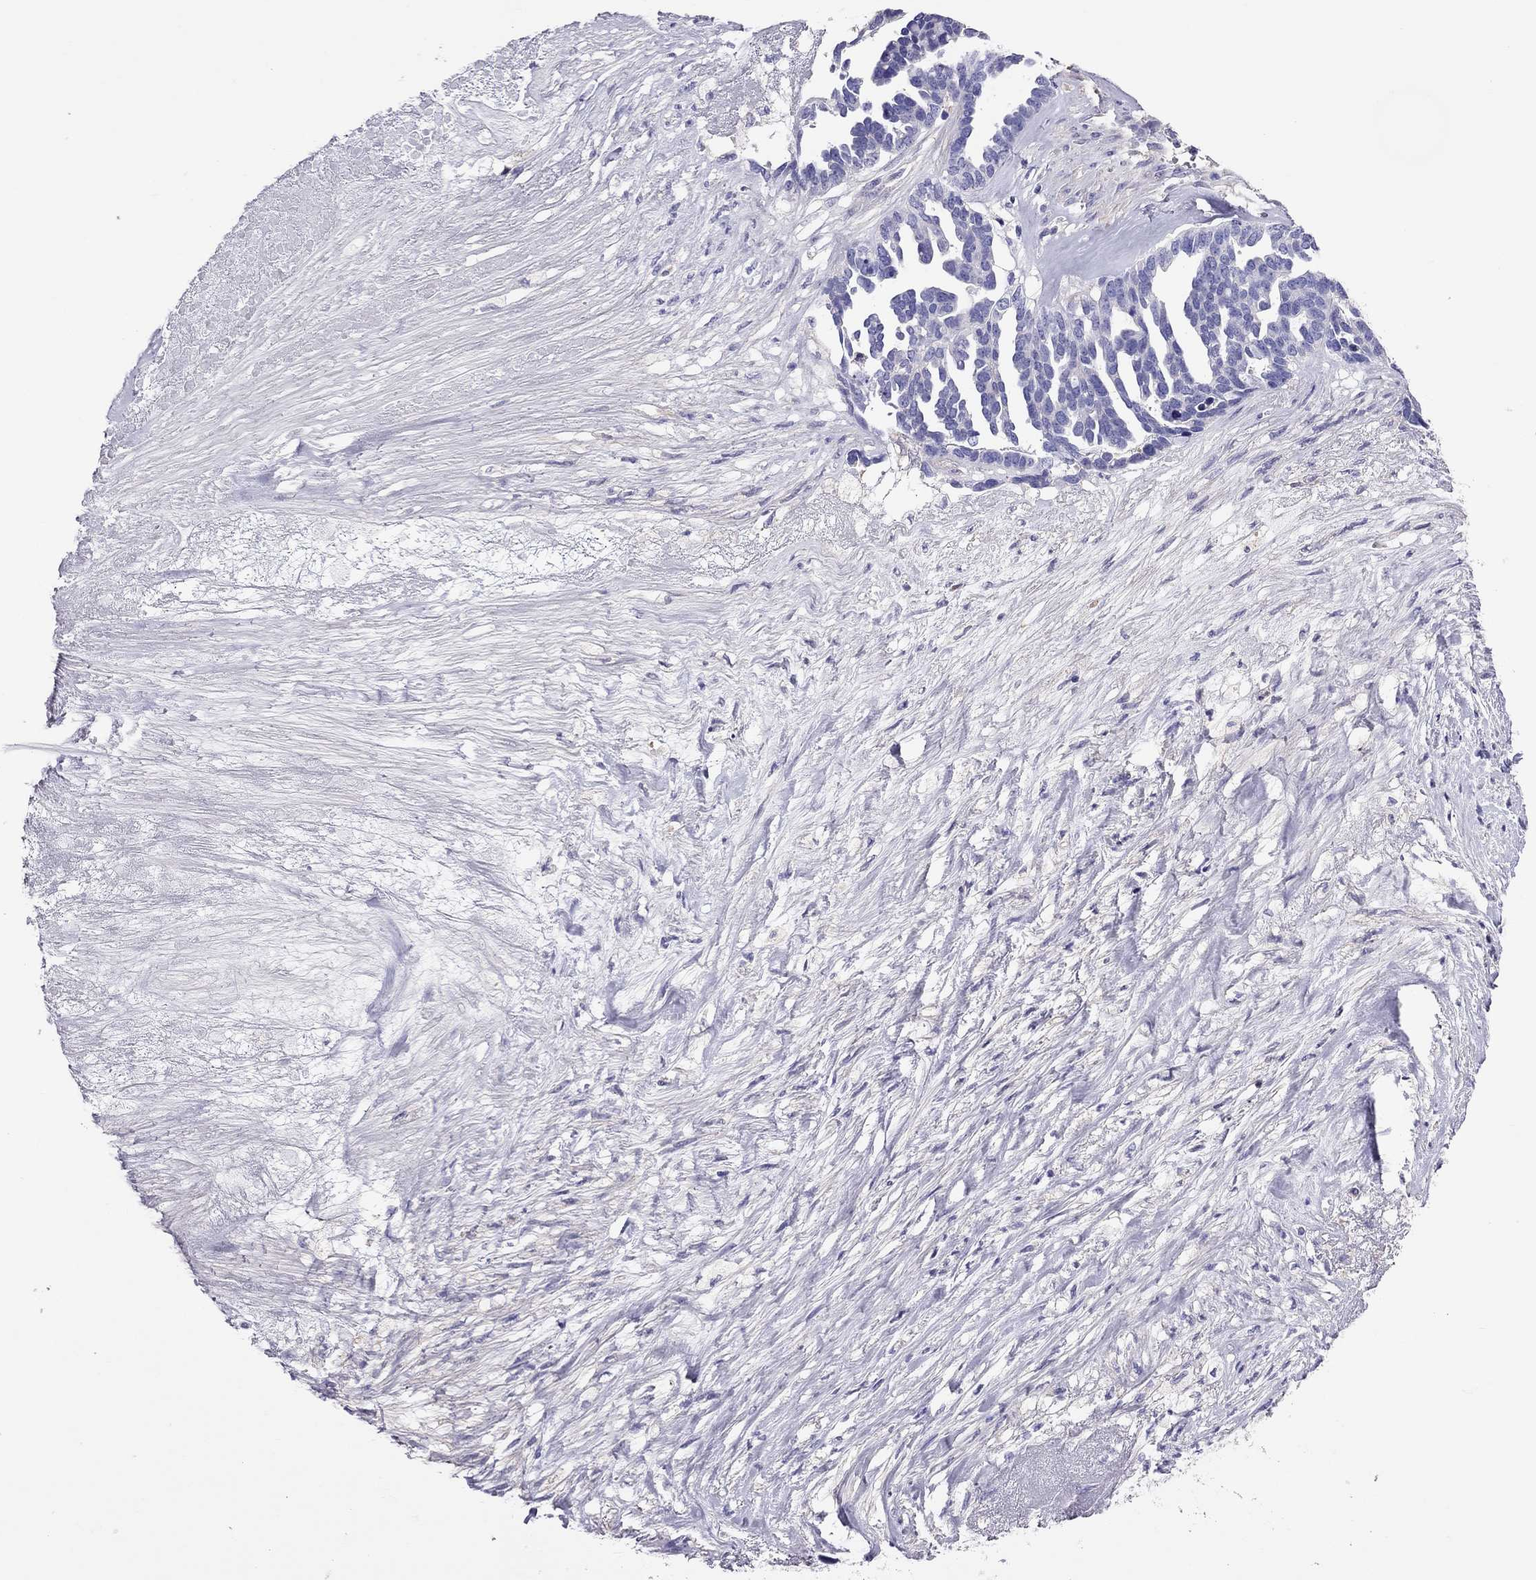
{"staining": {"intensity": "negative", "quantity": "none", "location": "none"}, "tissue": "ovarian cancer", "cell_type": "Tumor cells", "image_type": "cancer", "snomed": [{"axis": "morphology", "description": "Cystadenocarcinoma, serous, NOS"}, {"axis": "topography", "description": "Ovary"}], "caption": "Serous cystadenocarcinoma (ovarian) was stained to show a protein in brown. There is no significant expression in tumor cells.", "gene": "TEX22", "patient": {"sex": "female", "age": 54}}